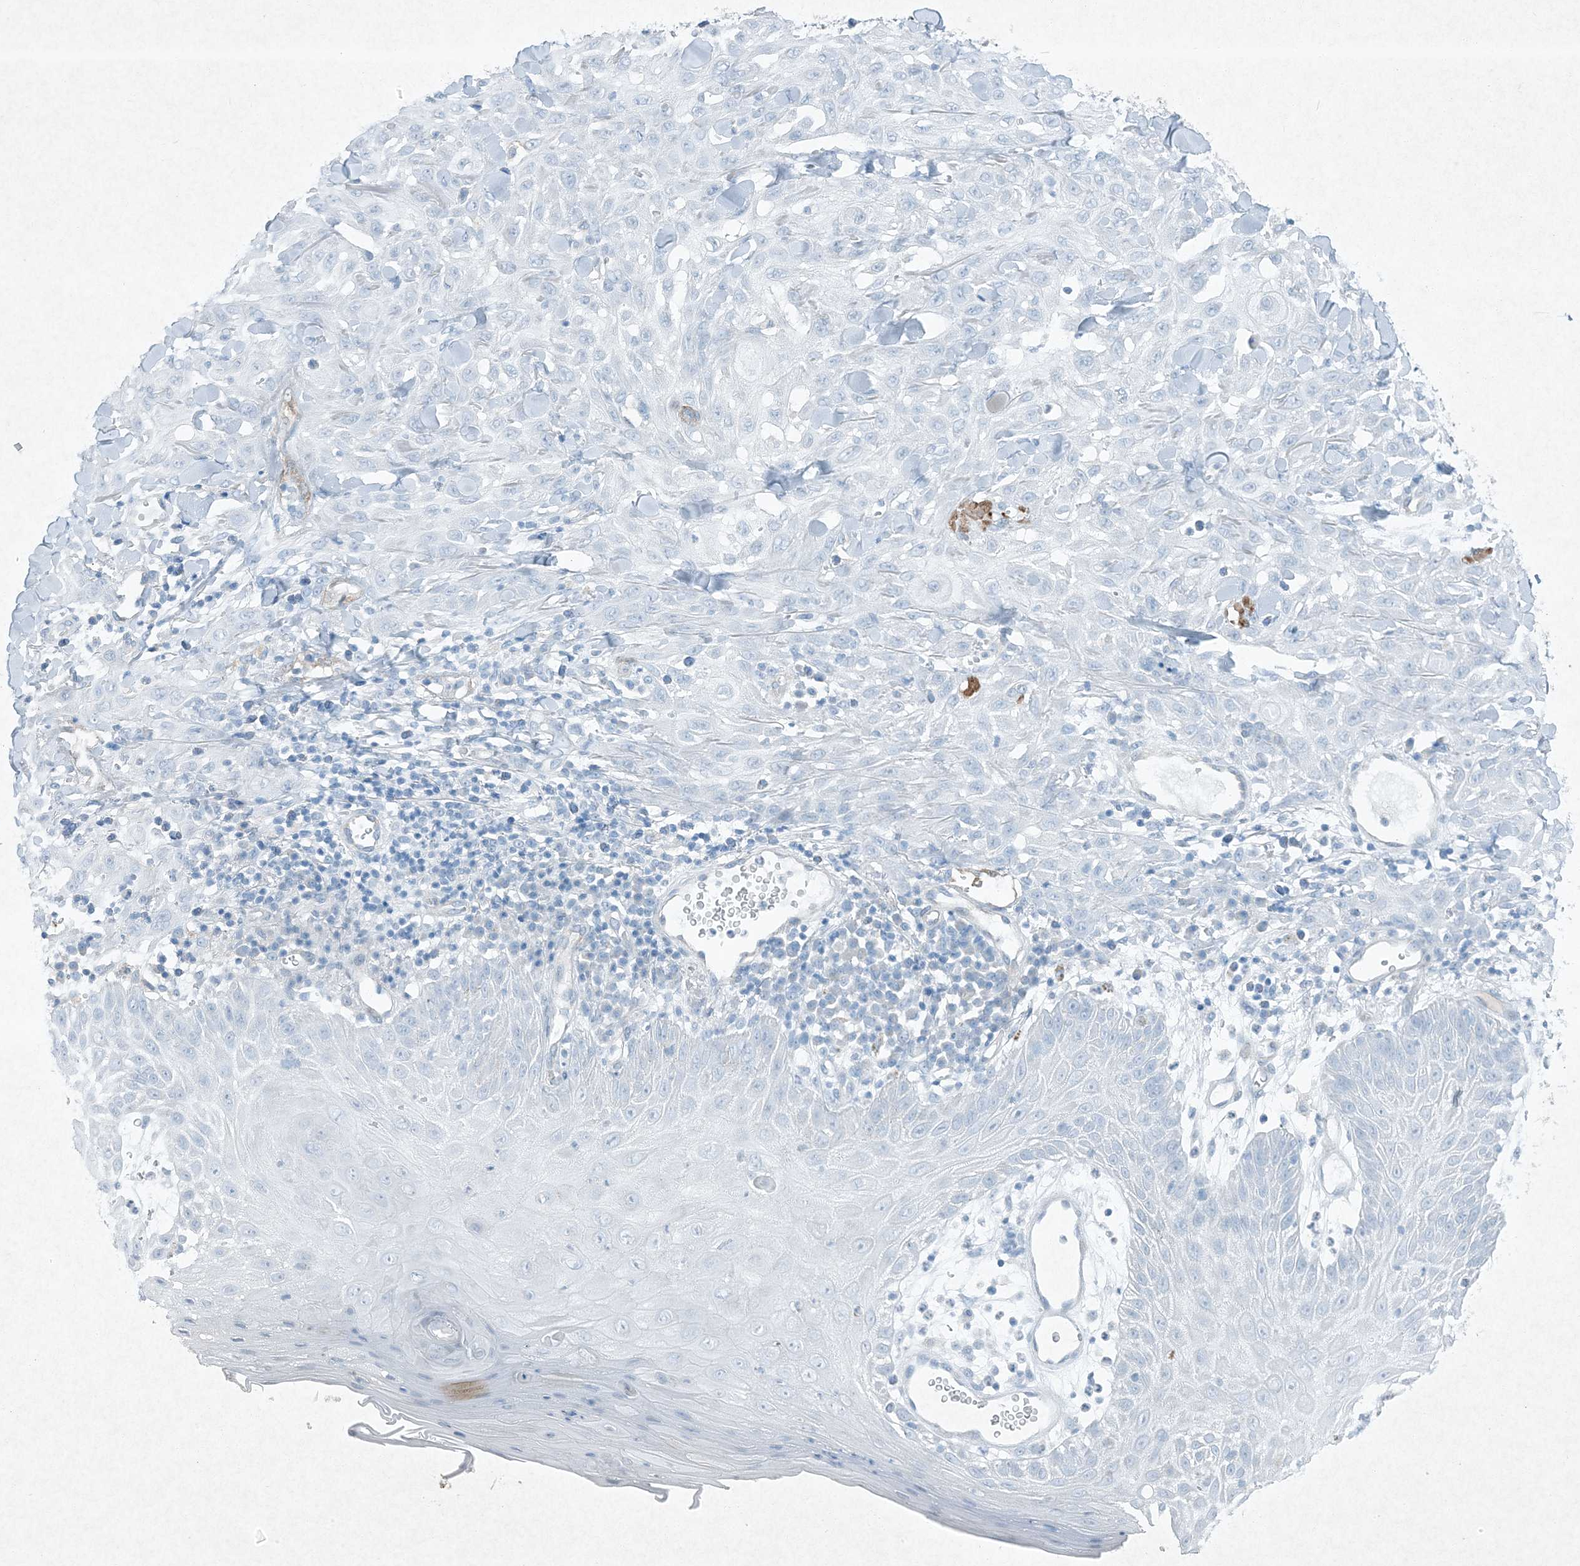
{"staining": {"intensity": "negative", "quantity": "none", "location": "none"}, "tissue": "skin cancer", "cell_type": "Tumor cells", "image_type": "cancer", "snomed": [{"axis": "morphology", "description": "Squamous cell carcinoma, NOS"}, {"axis": "topography", "description": "Skin"}], "caption": "High magnification brightfield microscopy of skin squamous cell carcinoma stained with DAB (3,3'-diaminobenzidine) (brown) and counterstained with hematoxylin (blue): tumor cells show no significant staining. (Immunohistochemistry (ihc), brightfield microscopy, high magnification).", "gene": "PGM5", "patient": {"sex": "male", "age": 24}}